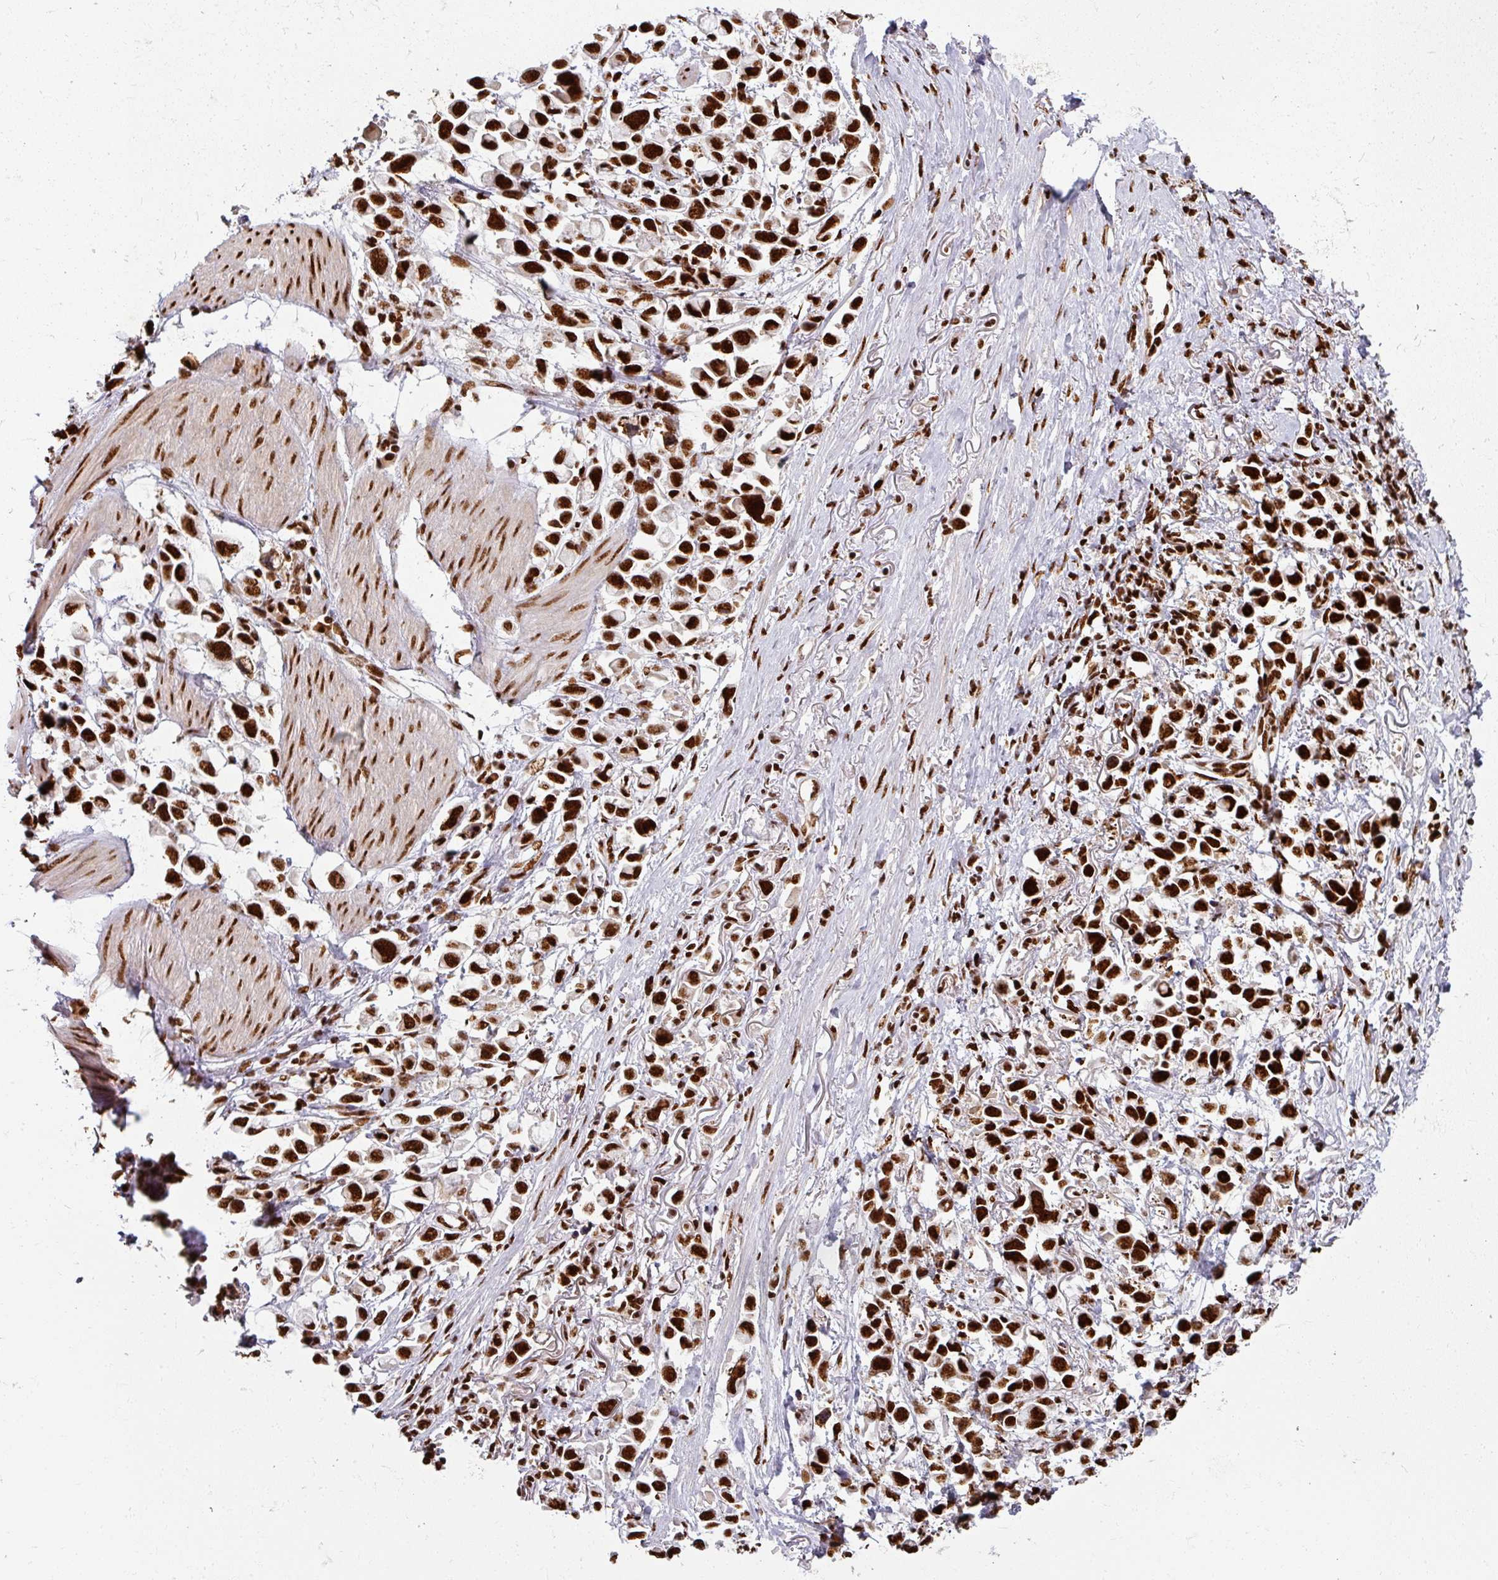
{"staining": {"intensity": "strong", "quantity": ">75%", "location": "nuclear"}, "tissue": "stomach cancer", "cell_type": "Tumor cells", "image_type": "cancer", "snomed": [{"axis": "morphology", "description": "Adenocarcinoma, NOS"}, {"axis": "topography", "description": "Stomach"}], "caption": "Tumor cells display high levels of strong nuclear positivity in approximately >75% of cells in stomach adenocarcinoma. Immunohistochemistry stains the protein in brown and the nuclei are stained blue.", "gene": "SIK3", "patient": {"sex": "female", "age": 81}}